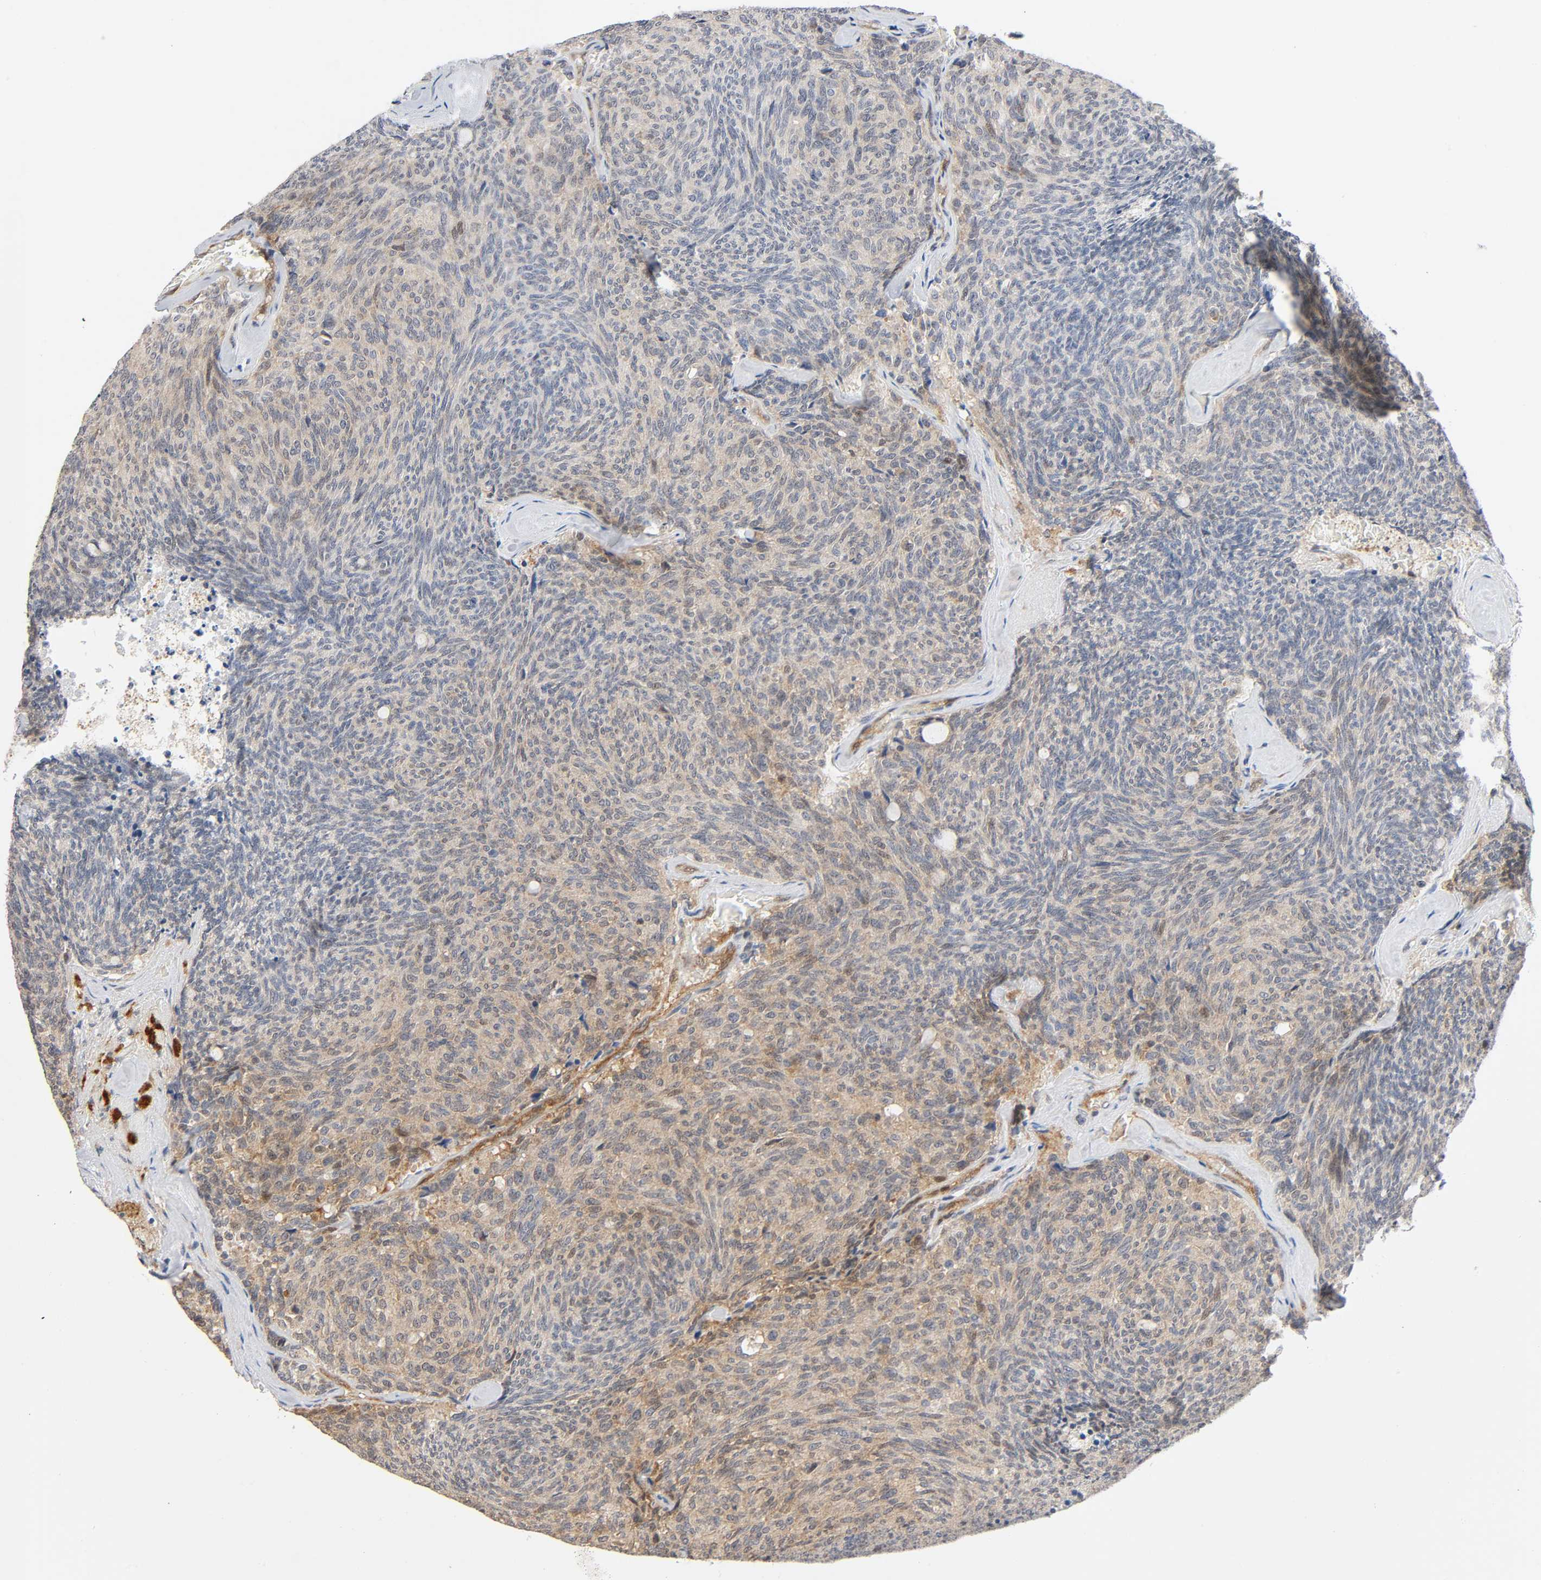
{"staining": {"intensity": "weak", "quantity": ">75%", "location": "cytoplasmic/membranous"}, "tissue": "carcinoid", "cell_type": "Tumor cells", "image_type": "cancer", "snomed": [{"axis": "morphology", "description": "Carcinoid, malignant, NOS"}, {"axis": "topography", "description": "Pancreas"}], "caption": "Carcinoid was stained to show a protein in brown. There is low levels of weak cytoplasmic/membranous positivity in approximately >75% of tumor cells.", "gene": "CASP9", "patient": {"sex": "female", "age": 54}}